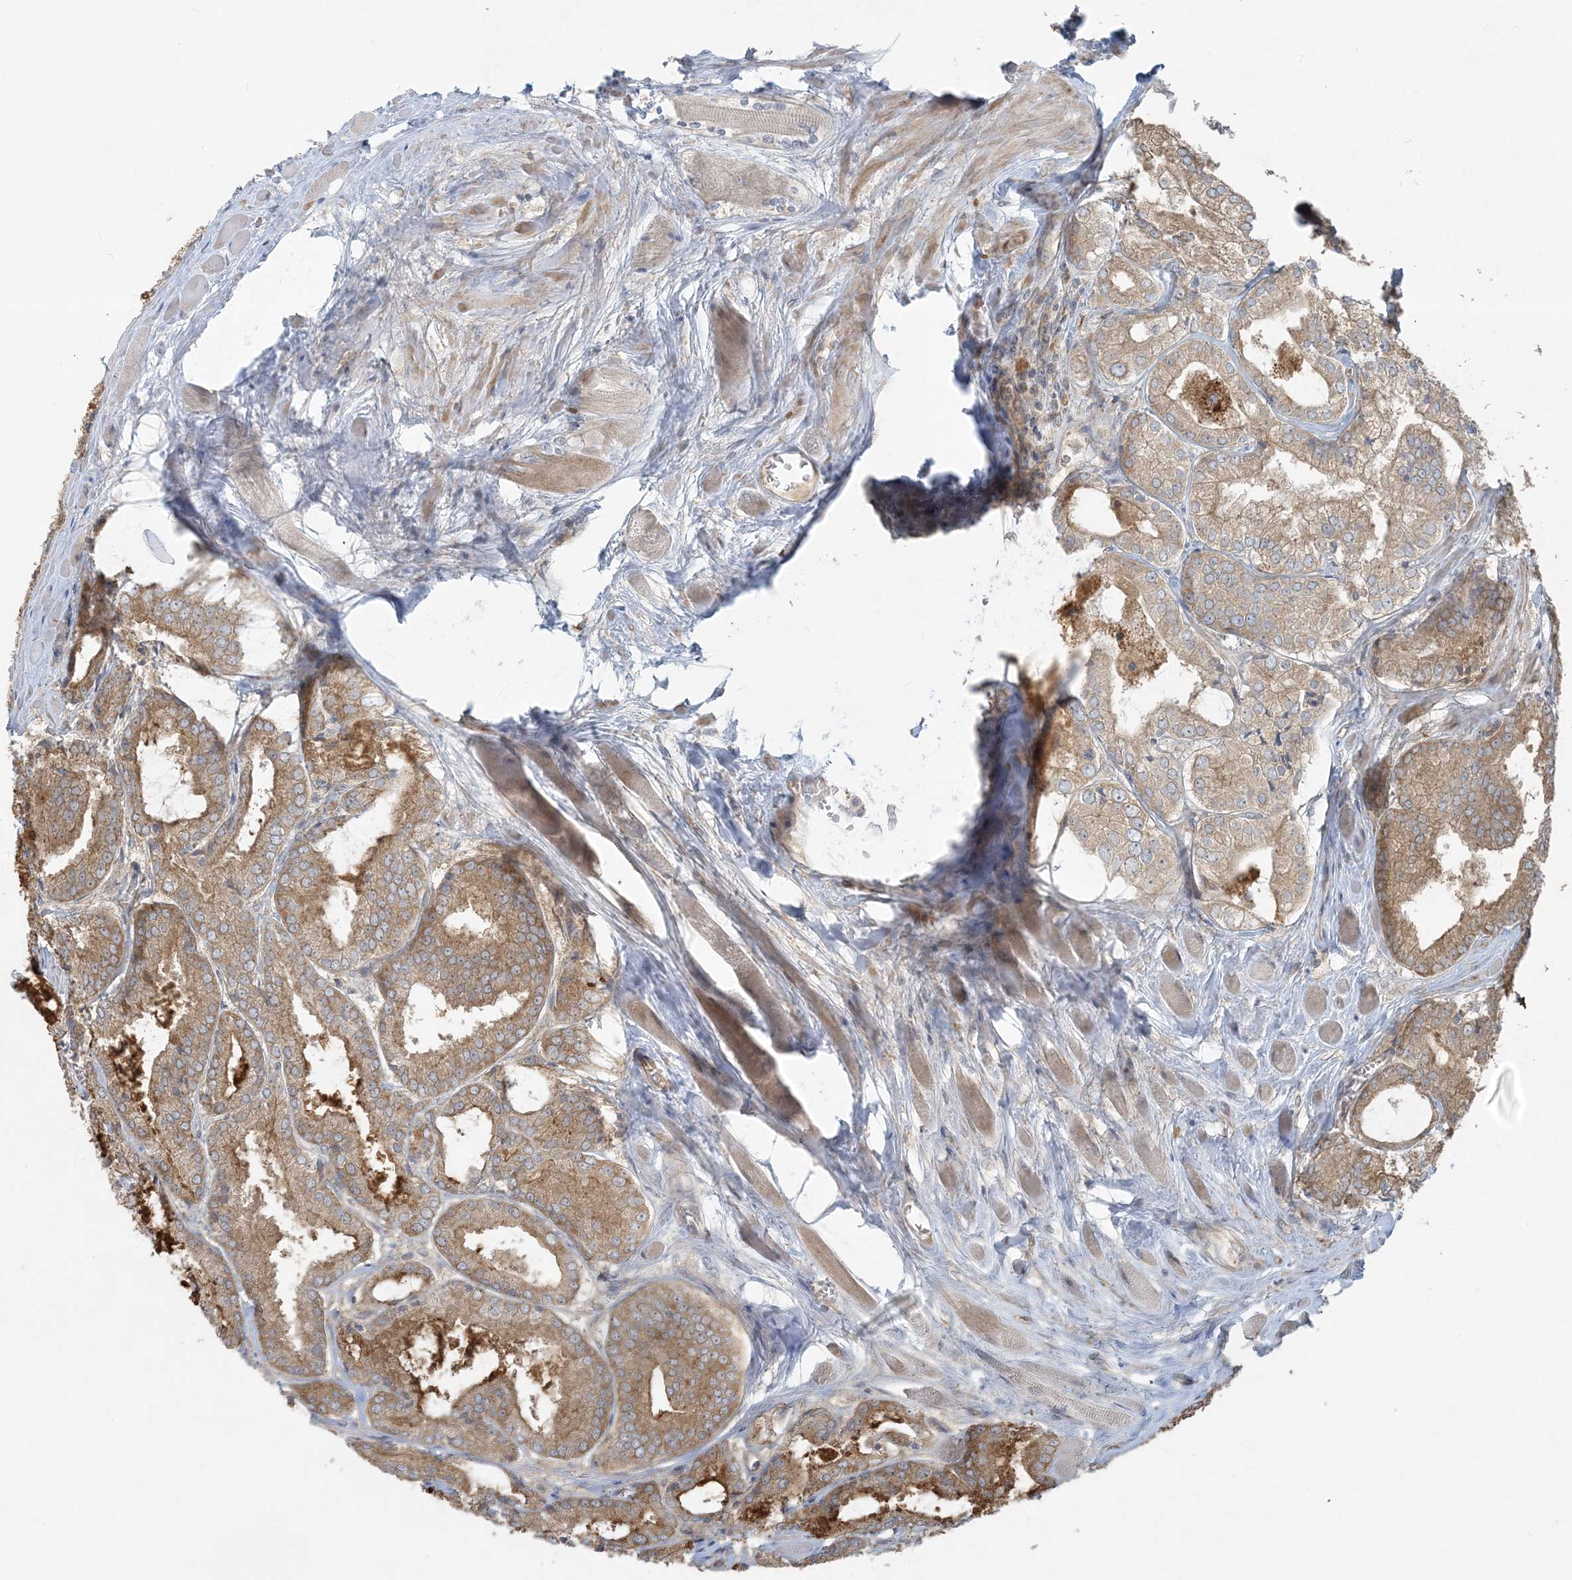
{"staining": {"intensity": "moderate", "quantity": ">75%", "location": "cytoplasmic/membranous"}, "tissue": "prostate cancer", "cell_type": "Tumor cells", "image_type": "cancer", "snomed": [{"axis": "morphology", "description": "Adenocarcinoma, Low grade"}, {"axis": "topography", "description": "Prostate"}], "caption": "Immunohistochemical staining of human prostate adenocarcinoma (low-grade) reveals medium levels of moderate cytoplasmic/membranous positivity in approximately >75% of tumor cells. (DAB IHC with brightfield microscopy, high magnification).", "gene": "ZNF263", "patient": {"sex": "male", "age": 67}}